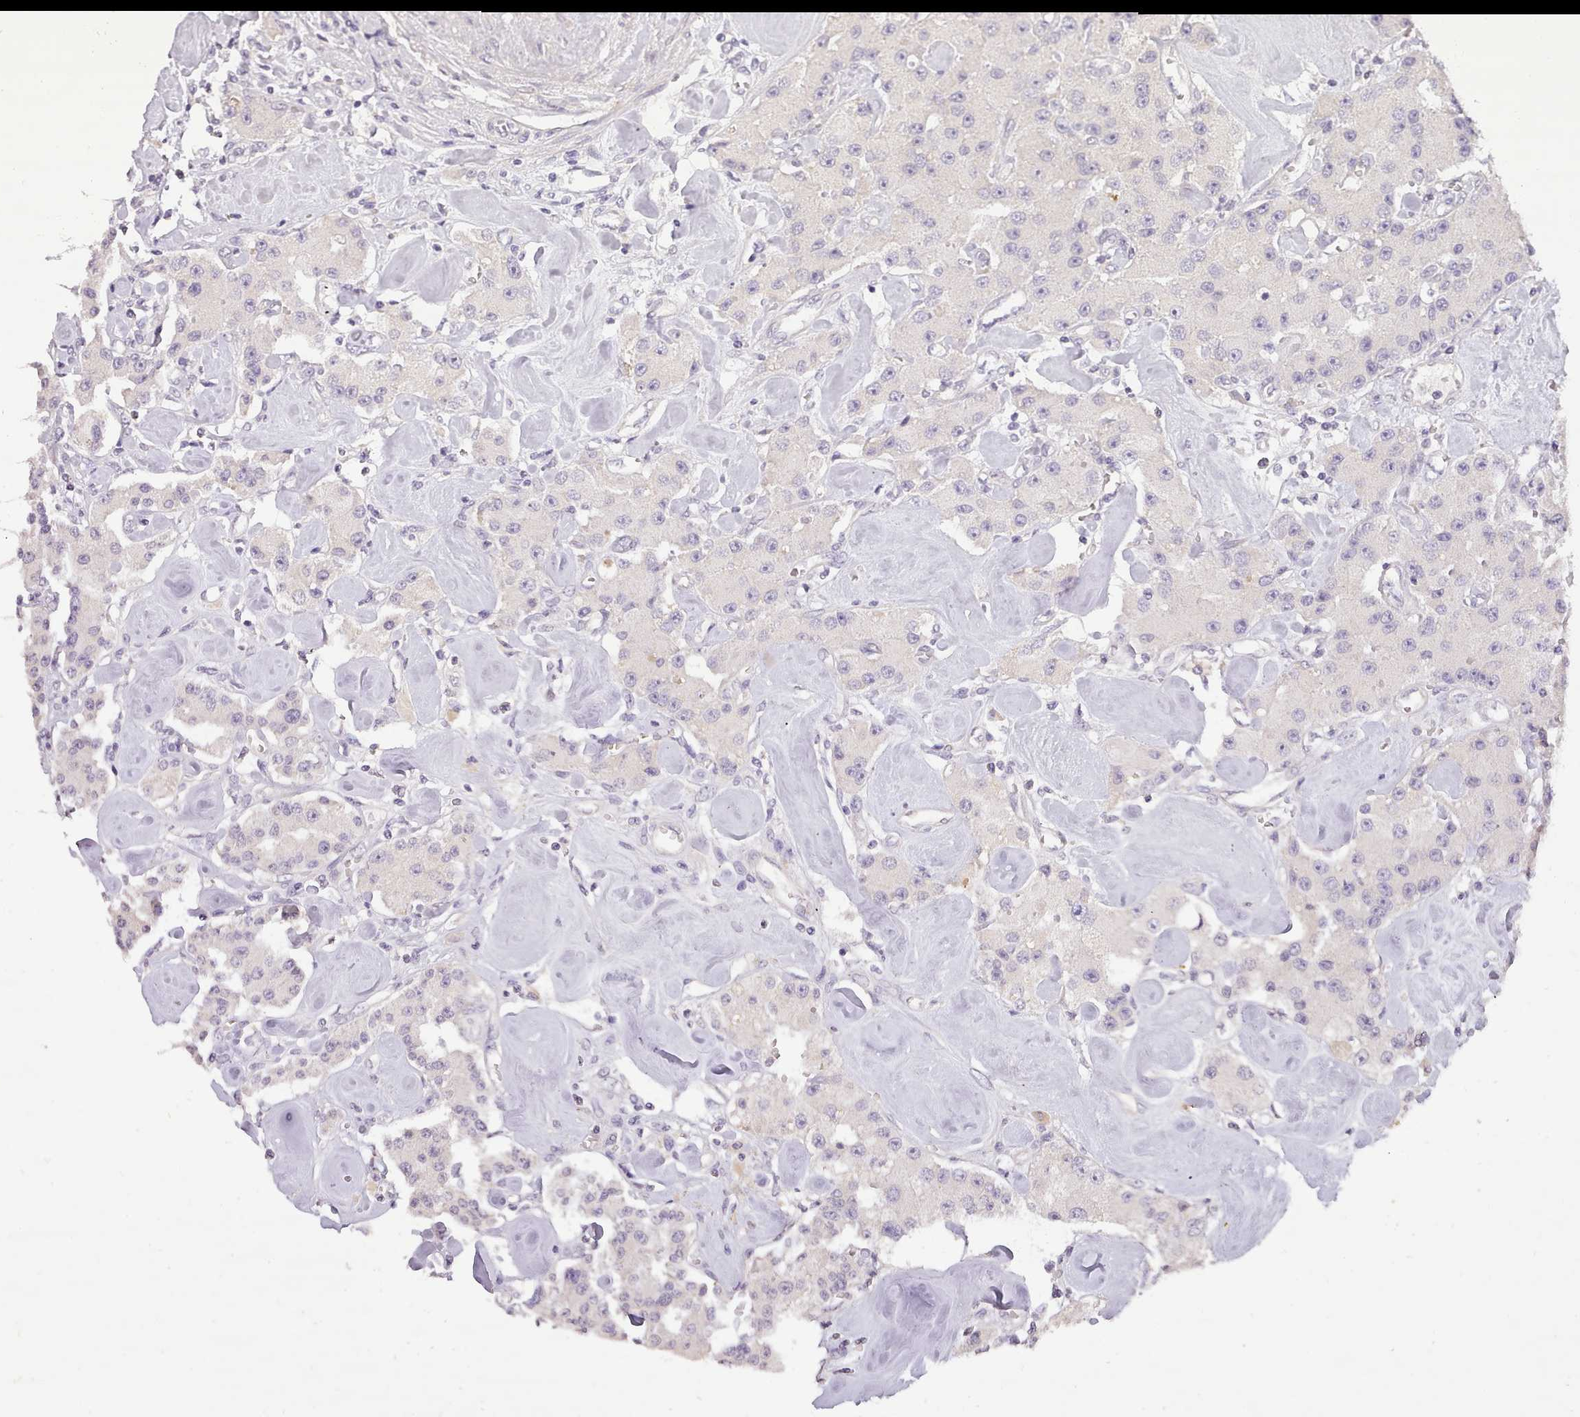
{"staining": {"intensity": "negative", "quantity": "none", "location": "none"}, "tissue": "carcinoid", "cell_type": "Tumor cells", "image_type": "cancer", "snomed": [{"axis": "morphology", "description": "Carcinoid, malignant, NOS"}, {"axis": "topography", "description": "Pancreas"}], "caption": "The photomicrograph displays no staining of tumor cells in carcinoid (malignant). Nuclei are stained in blue.", "gene": "ZNF658", "patient": {"sex": "male", "age": 41}}